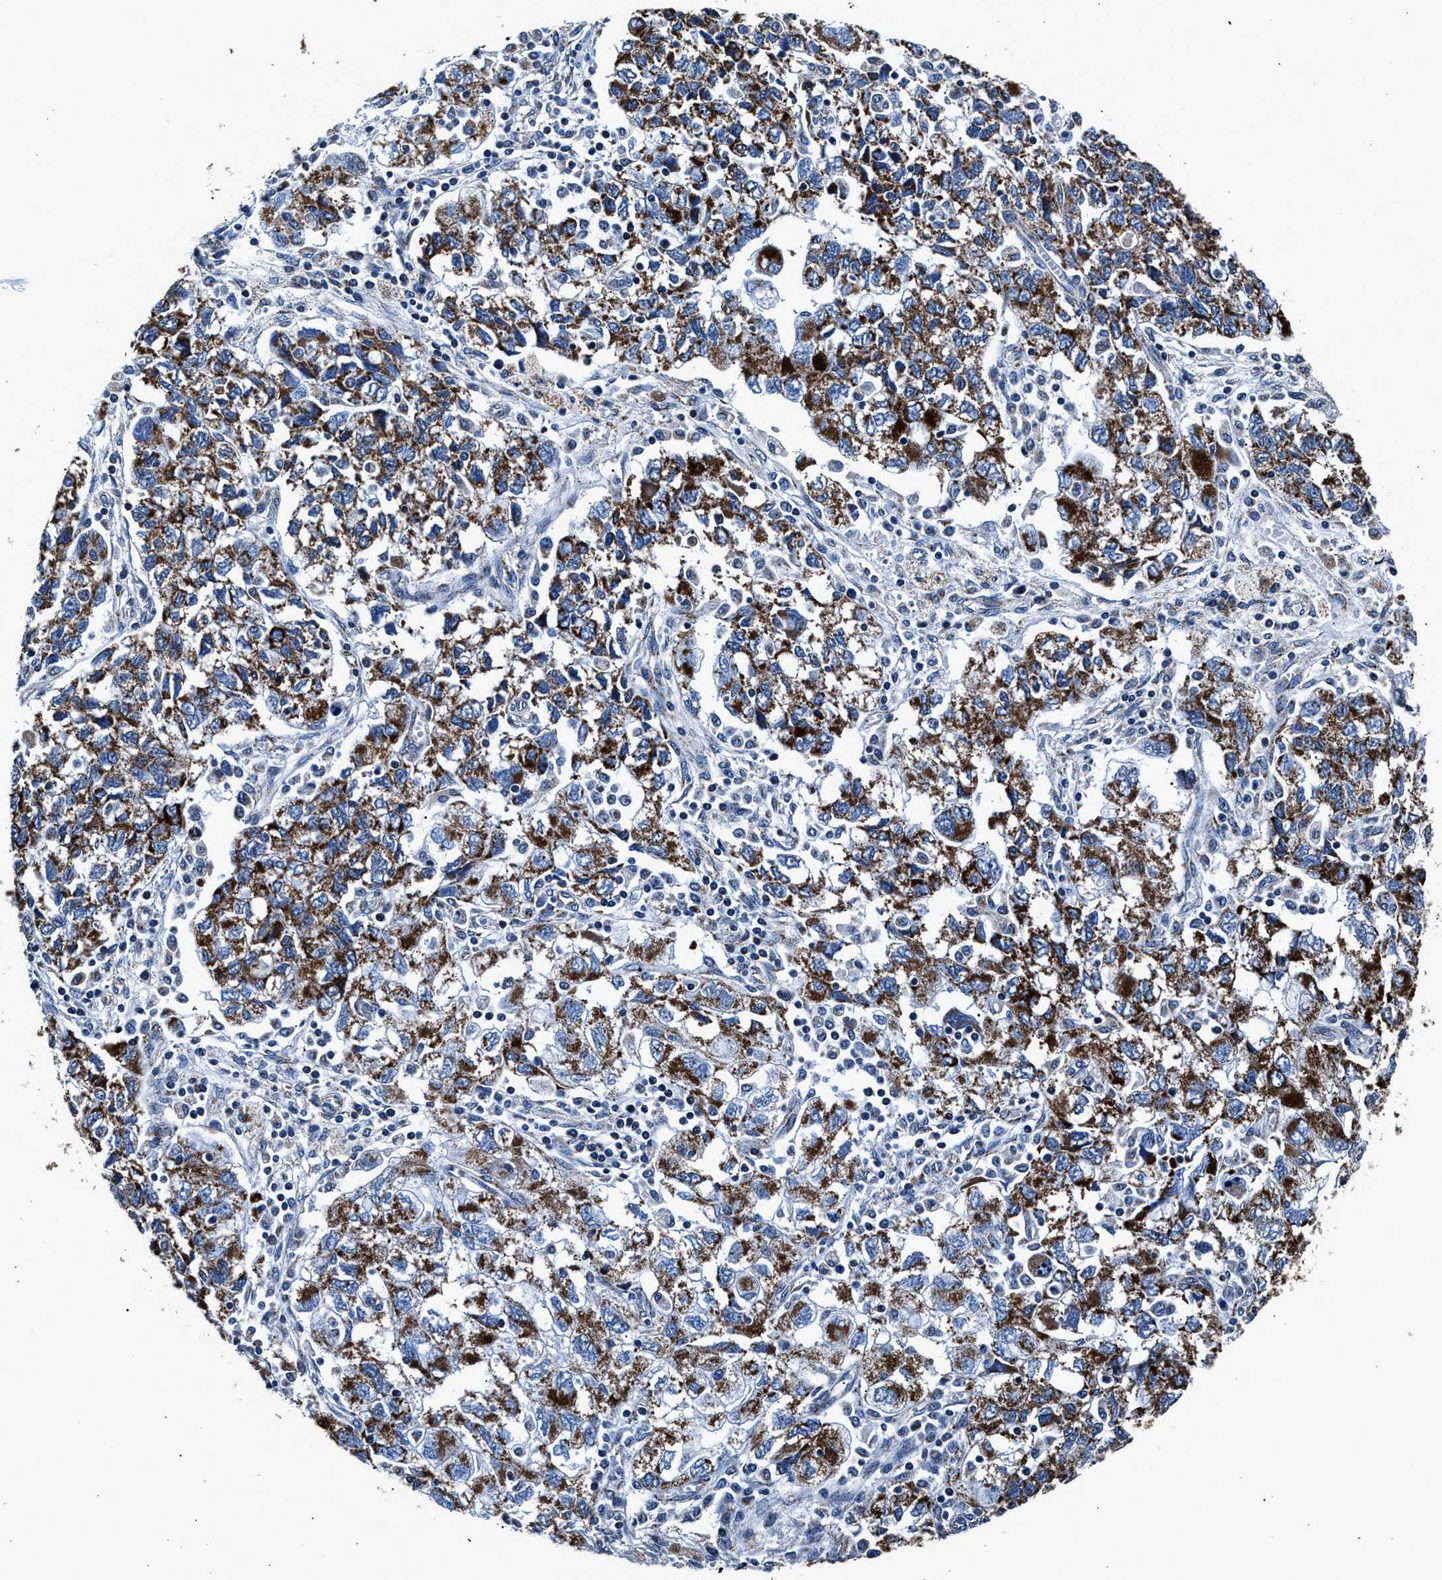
{"staining": {"intensity": "strong", "quantity": ">75%", "location": "cytoplasmic/membranous"}, "tissue": "ovarian cancer", "cell_type": "Tumor cells", "image_type": "cancer", "snomed": [{"axis": "morphology", "description": "Carcinoma, NOS"}, {"axis": "morphology", "description": "Cystadenocarcinoma, serous, NOS"}, {"axis": "topography", "description": "Ovary"}], "caption": "Ovarian cancer stained with a brown dye displays strong cytoplasmic/membranous positive positivity in approximately >75% of tumor cells.", "gene": "HIBADH", "patient": {"sex": "female", "age": 69}}